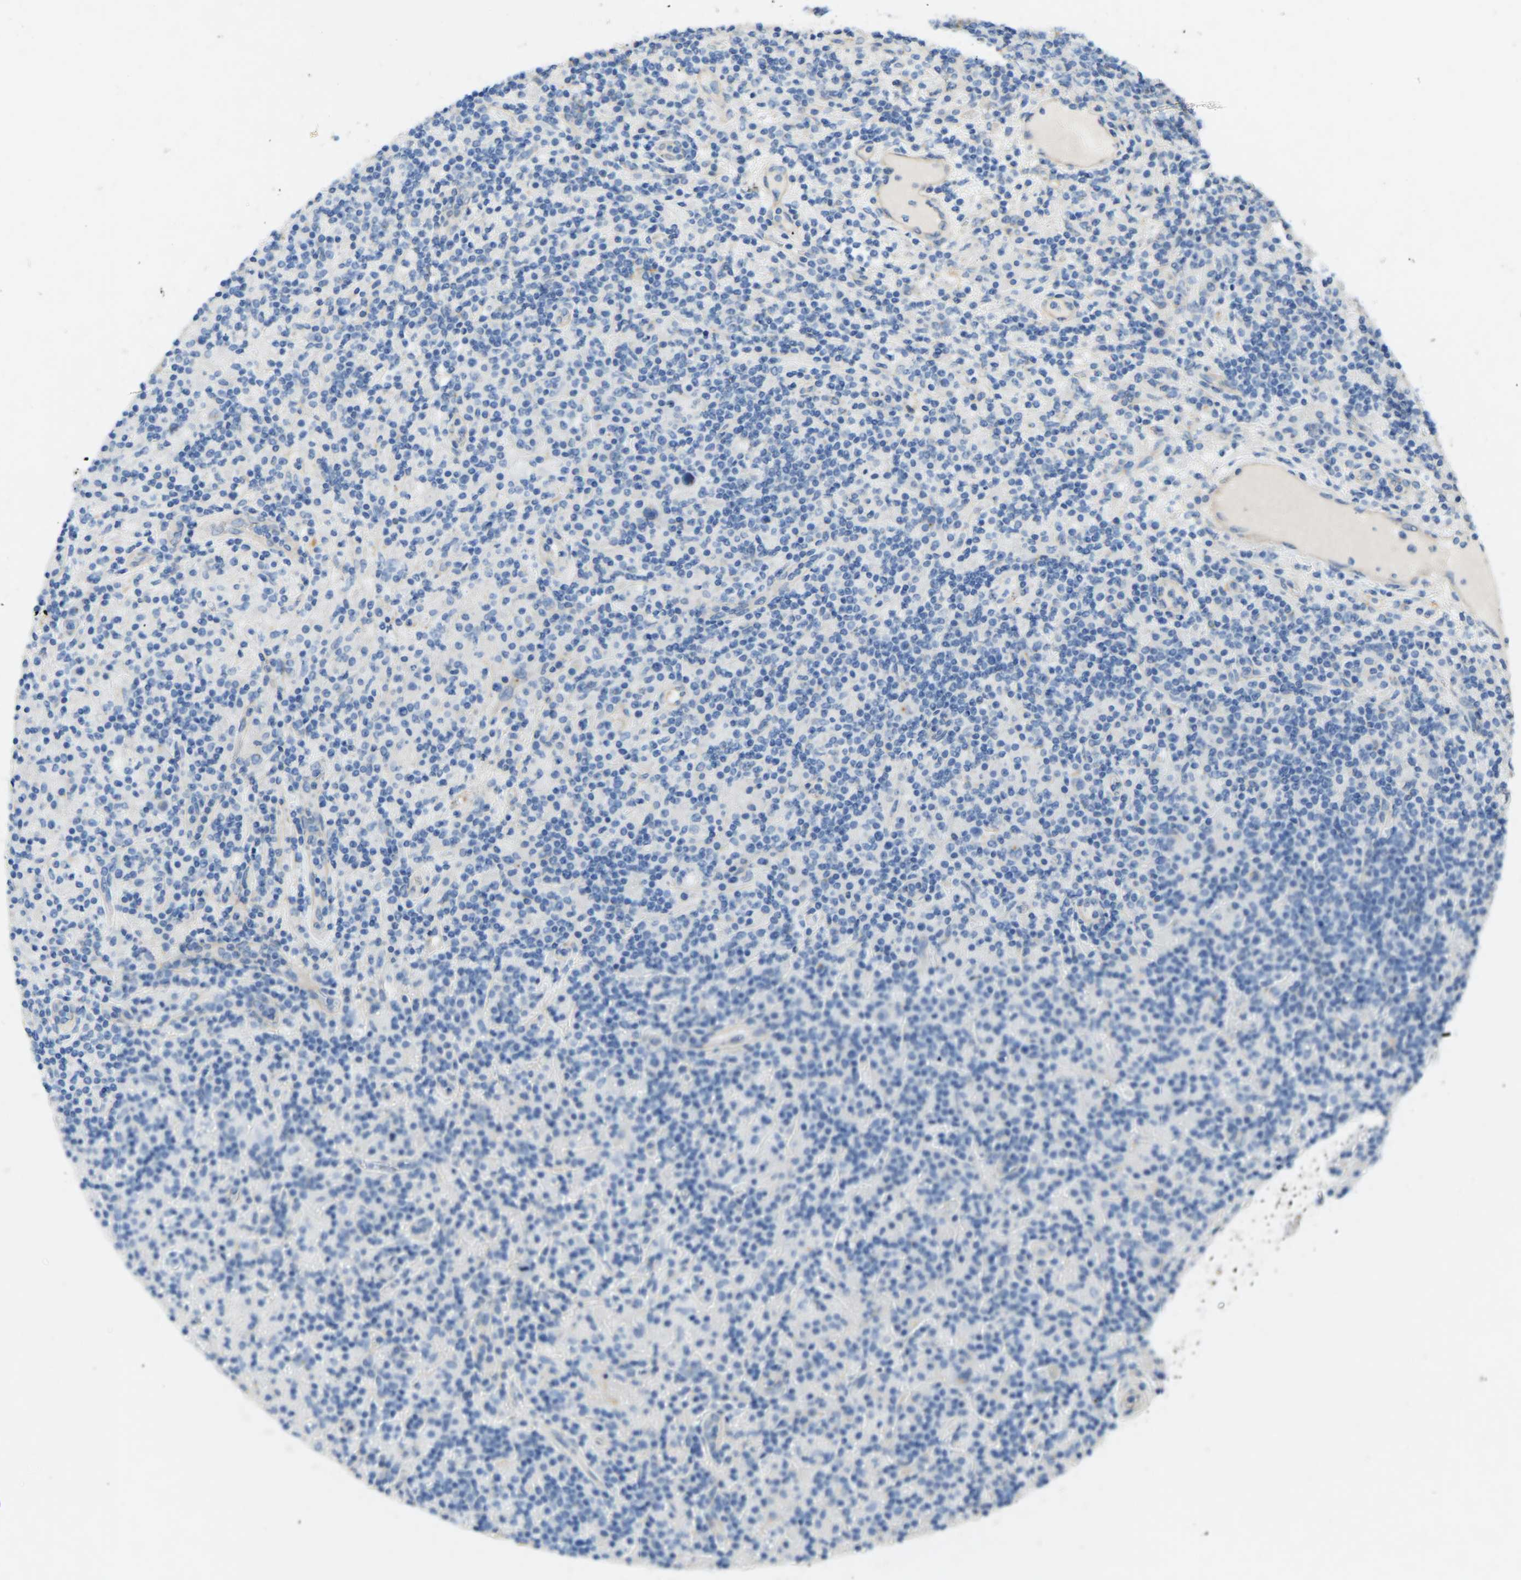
{"staining": {"intensity": "negative", "quantity": "none", "location": "none"}, "tissue": "lymphoma", "cell_type": "Tumor cells", "image_type": "cancer", "snomed": [{"axis": "morphology", "description": "Hodgkin's disease, NOS"}, {"axis": "topography", "description": "Lymph node"}], "caption": "An immunohistochemistry (IHC) photomicrograph of lymphoma is shown. There is no staining in tumor cells of lymphoma.", "gene": "TECTA", "patient": {"sex": "male", "age": 70}}